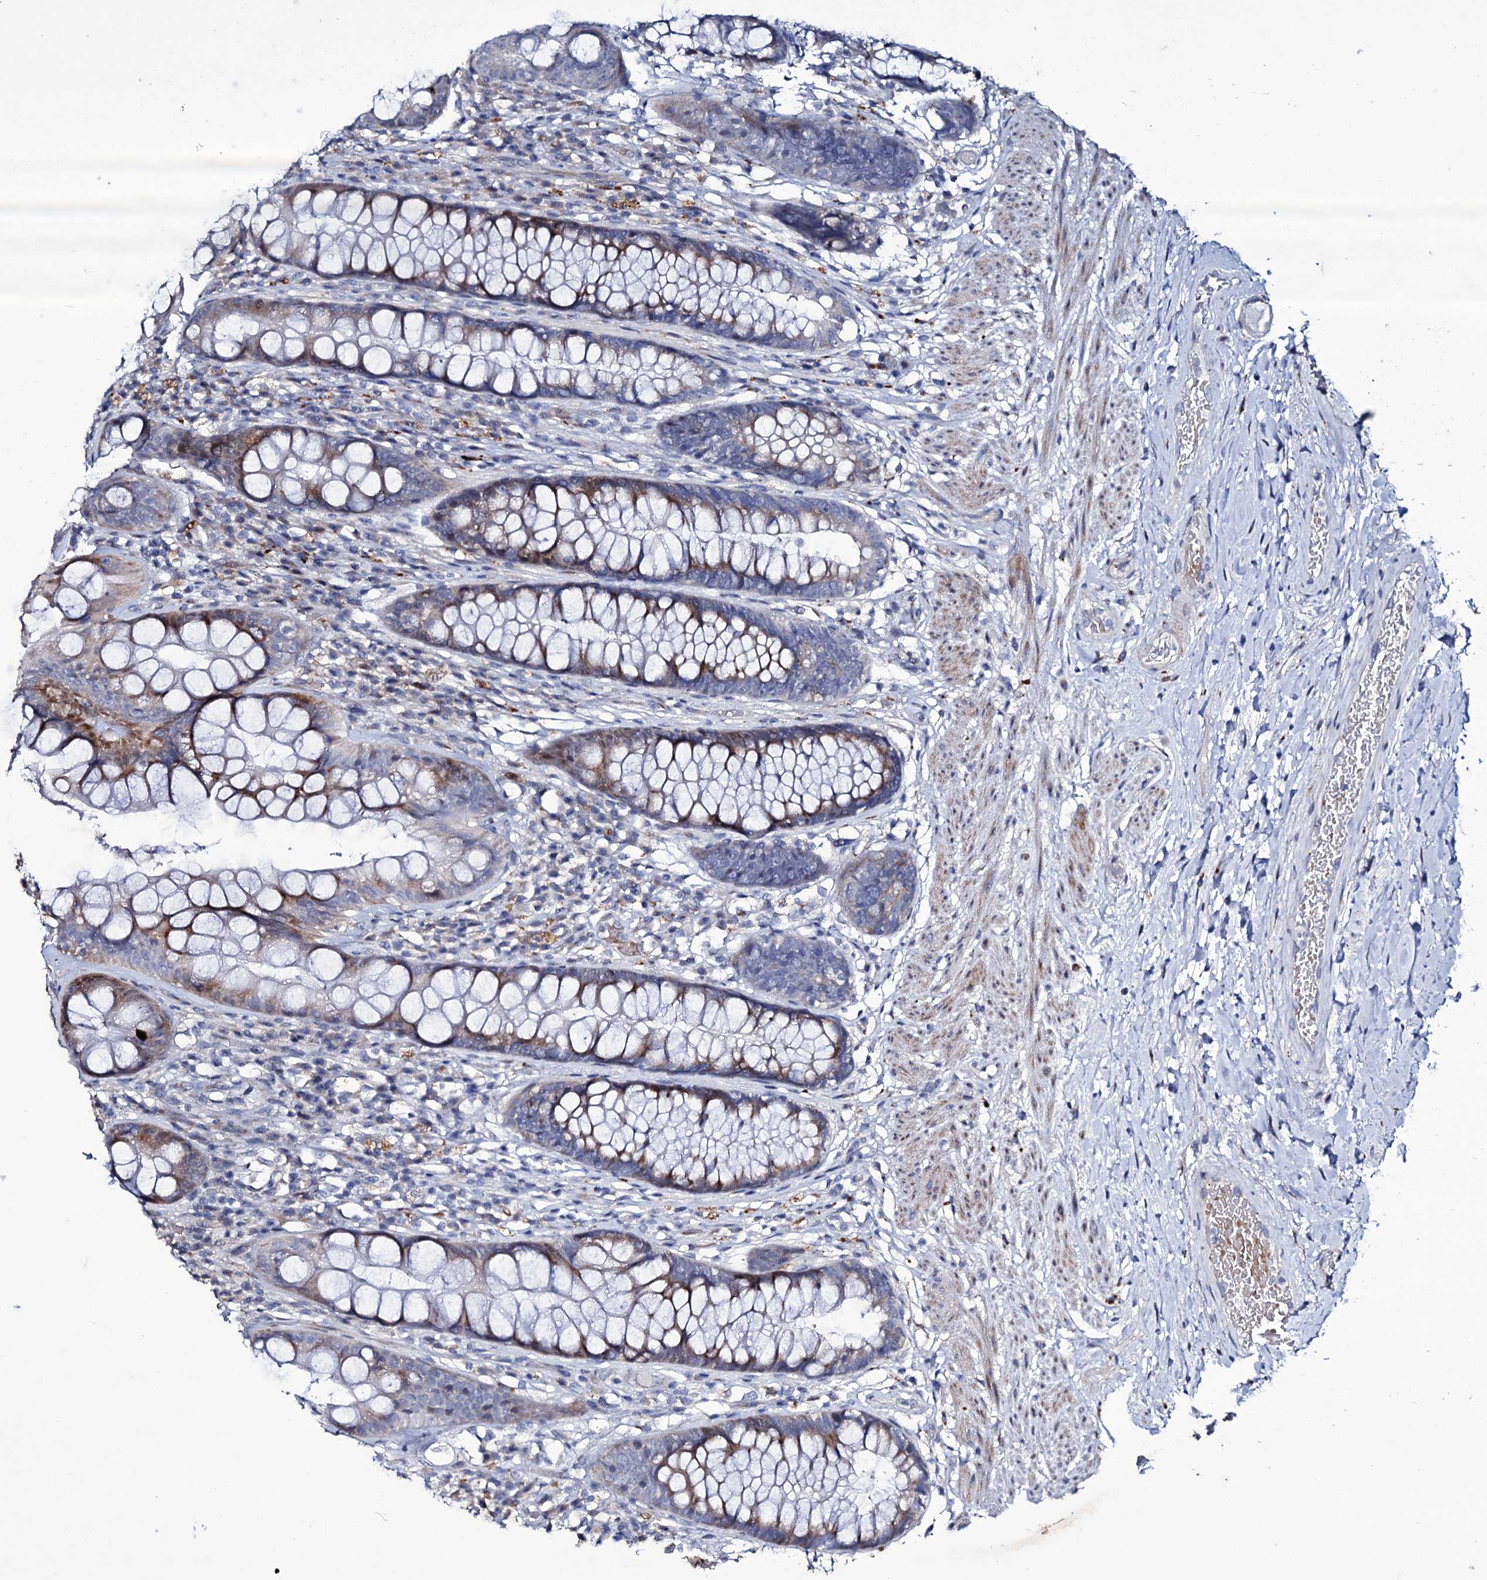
{"staining": {"intensity": "moderate", "quantity": "25%-75%", "location": "cytoplasmic/membranous"}, "tissue": "rectum", "cell_type": "Glandular cells", "image_type": "normal", "snomed": [{"axis": "morphology", "description": "Normal tissue, NOS"}, {"axis": "topography", "description": "Rectum"}], "caption": "Immunohistochemistry staining of unremarkable rectum, which displays medium levels of moderate cytoplasmic/membranous staining in approximately 25%-75% of glandular cells indicating moderate cytoplasmic/membranous protein expression. The staining was performed using DAB (brown) for protein detection and nuclei were counterstained in hematoxylin (blue).", "gene": "TUBGCP5", "patient": {"sex": "male", "age": 74}}